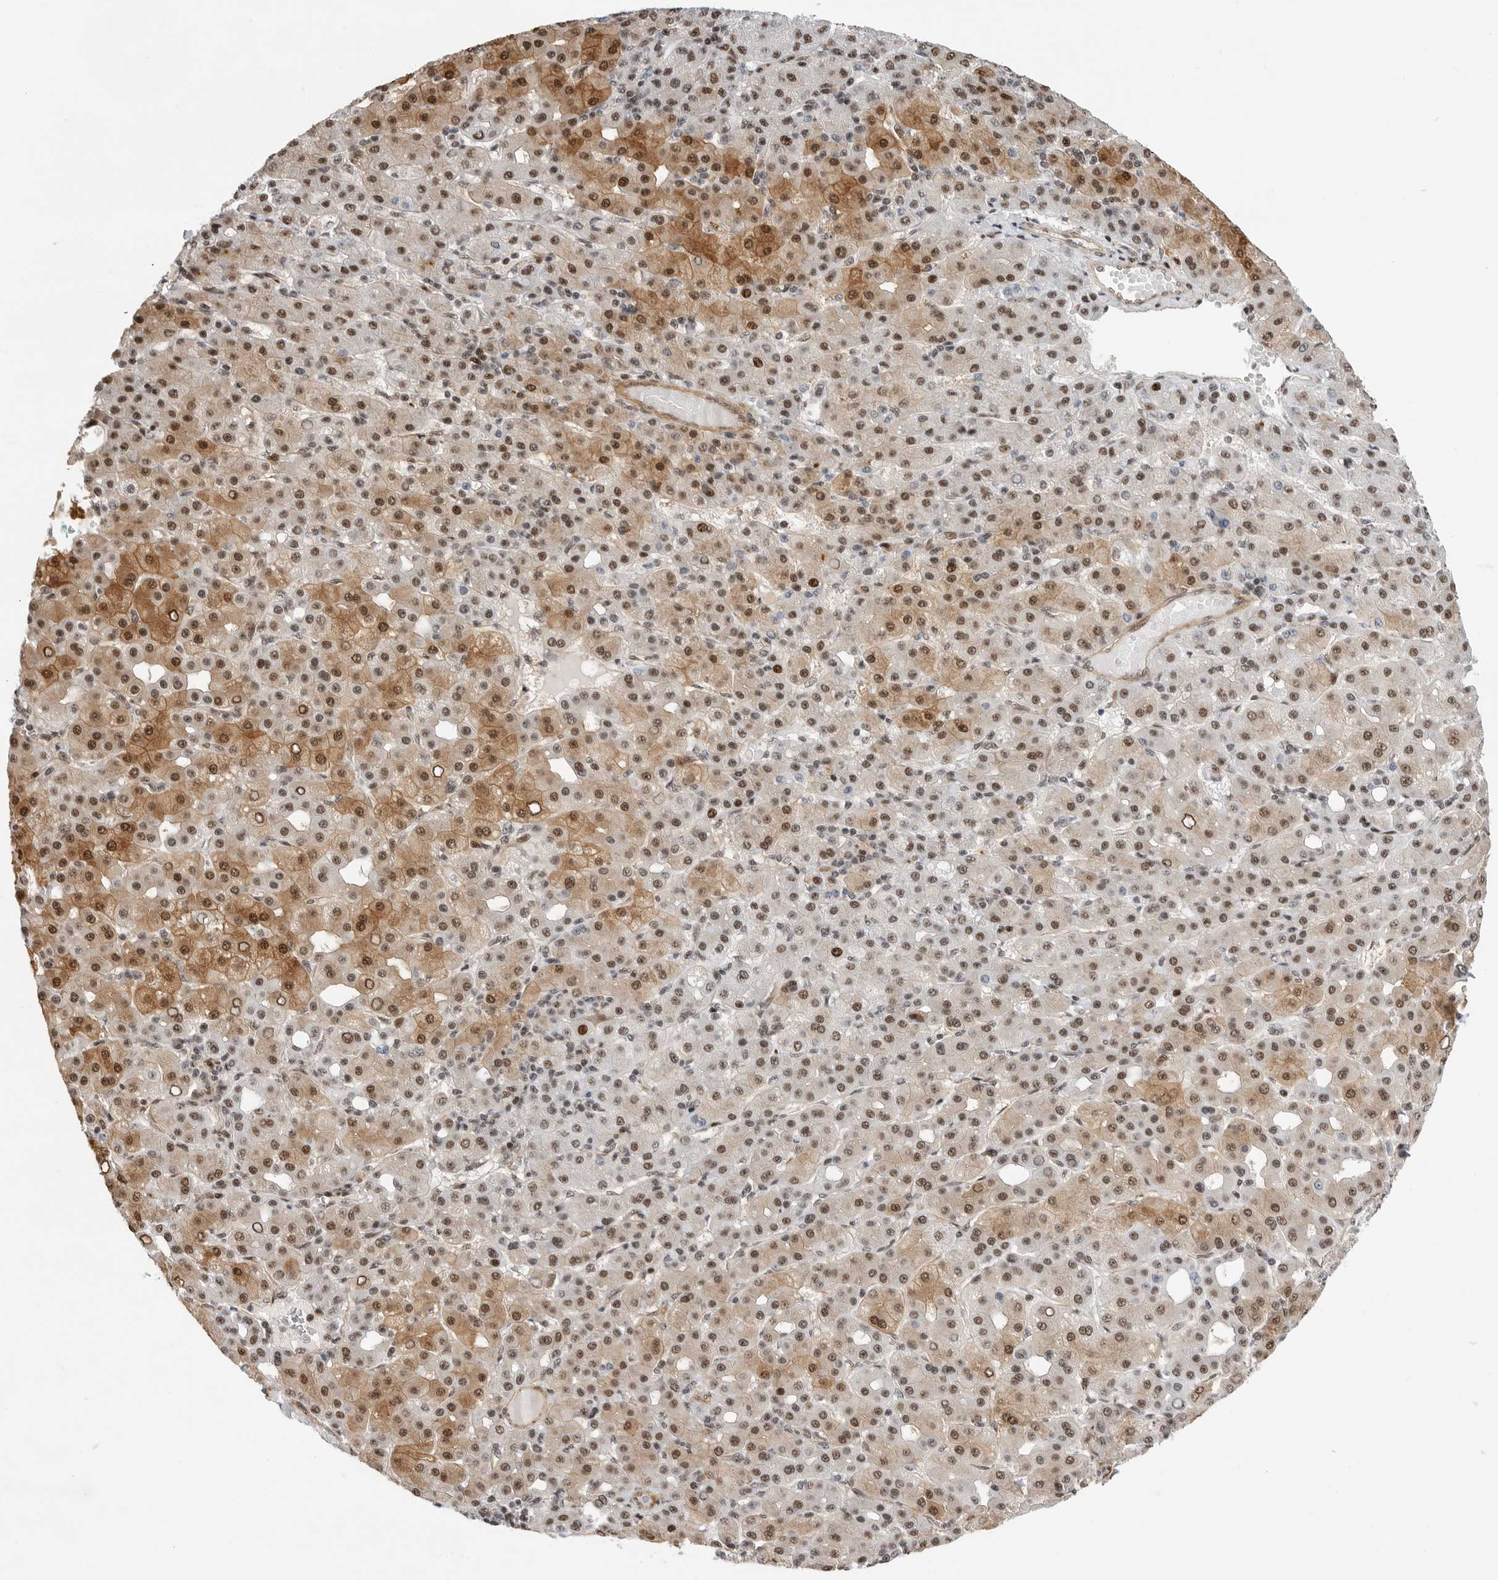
{"staining": {"intensity": "moderate", "quantity": ">75%", "location": "cytoplasmic/membranous,nuclear"}, "tissue": "liver cancer", "cell_type": "Tumor cells", "image_type": "cancer", "snomed": [{"axis": "morphology", "description": "Carcinoma, Hepatocellular, NOS"}, {"axis": "topography", "description": "Liver"}], "caption": "IHC histopathology image of liver hepatocellular carcinoma stained for a protein (brown), which exhibits medium levels of moderate cytoplasmic/membranous and nuclear expression in approximately >75% of tumor cells.", "gene": "GPATCH2", "patient": {"sex": "male", "age": 65}}